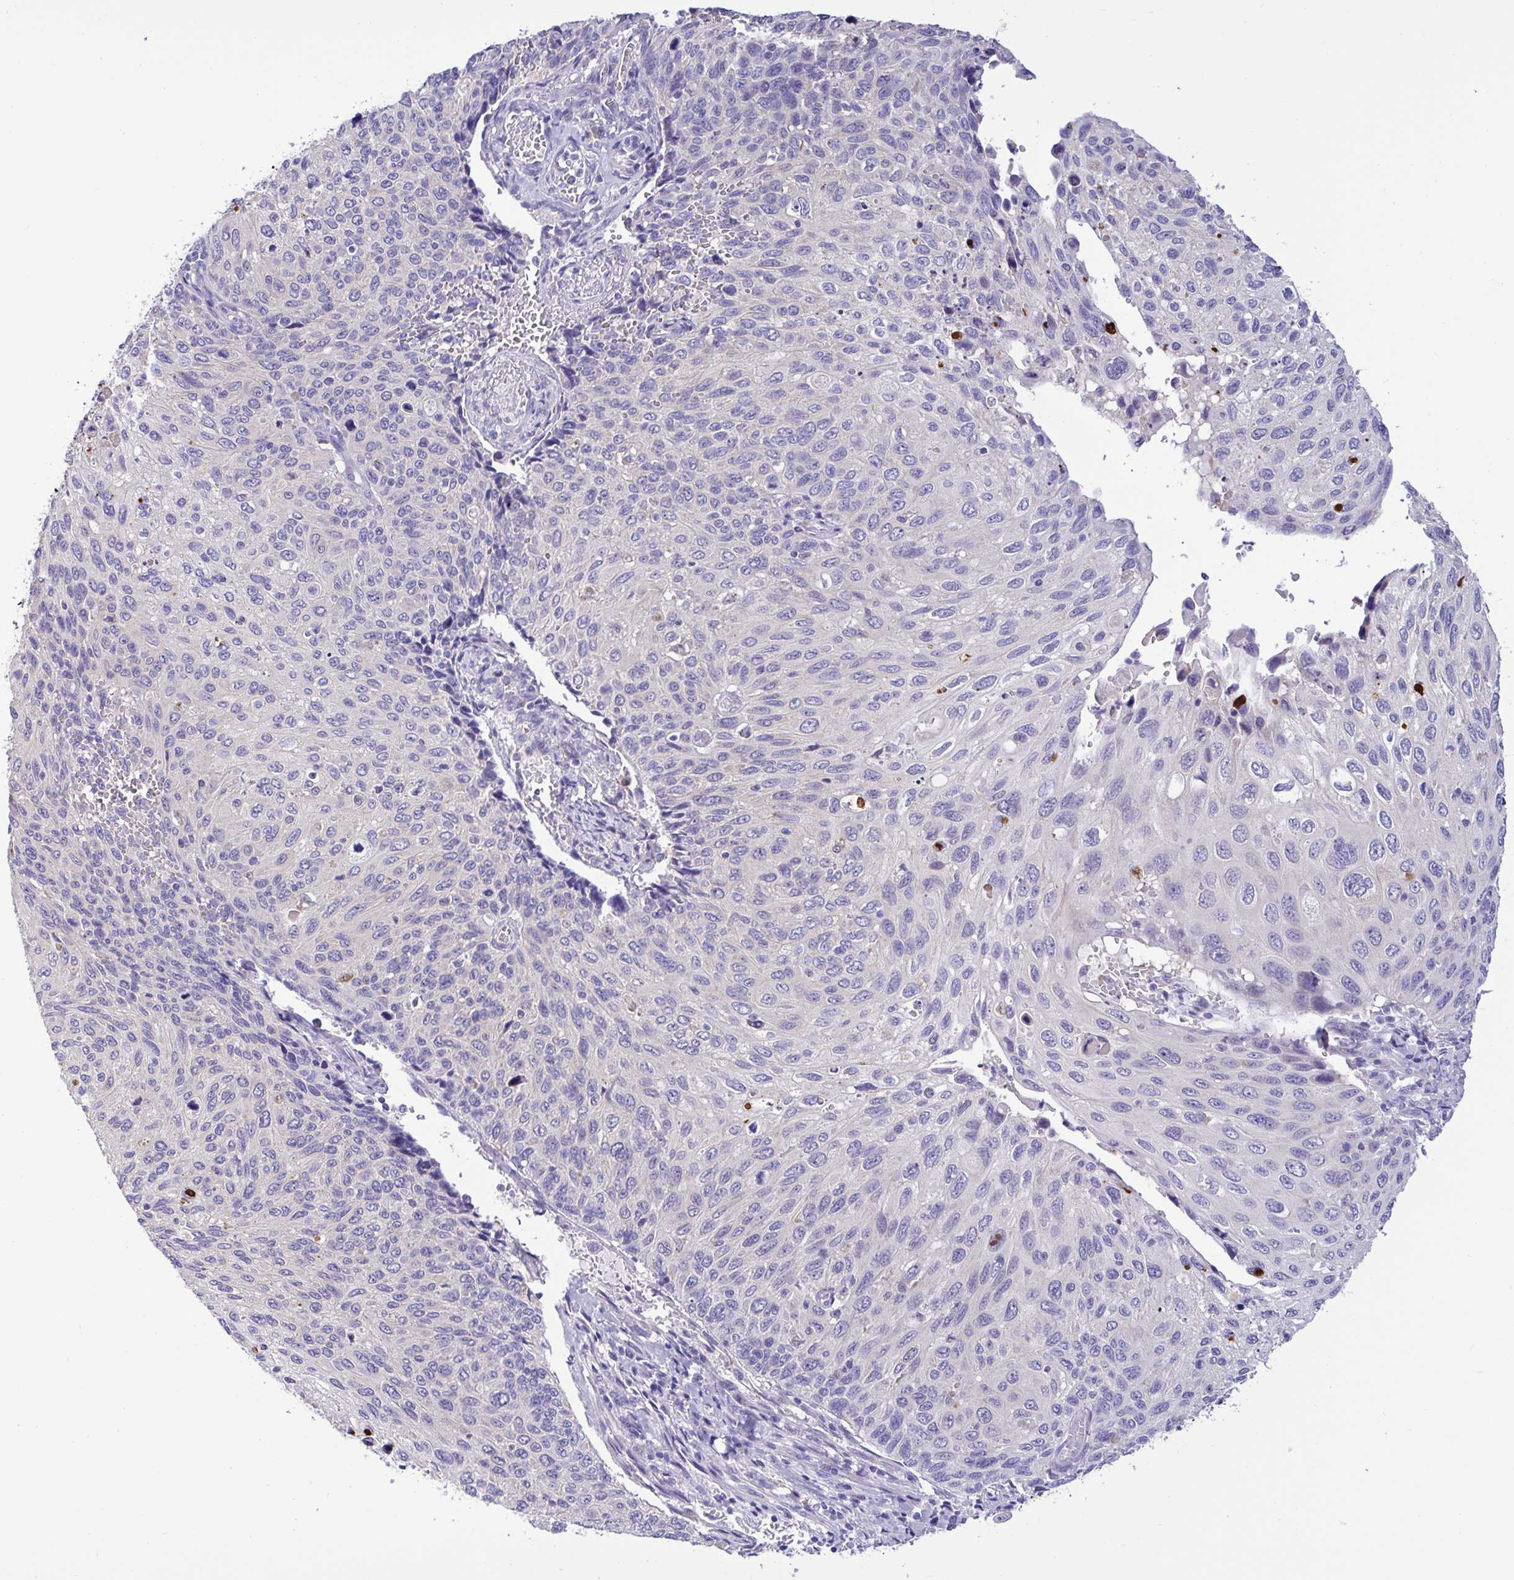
{"staining": {"intensity": "negative", "quantity": "none", "location": "none"}, "tissue": "cervical cancer", "cell_type": "Tumor cells", "image_type": "cancer", "snomed": [{"axis": "morphology", "description": "Squamous cell carcinoma, NOS"}, {"axis": "topography", "description": "Cervix"}], "caption": "IHC of cervical cancer (squamous cell carcinoma) demonstrates no staining in tumor cells.", "gene": "ST8SIA2", "patient": {"sex": "female", "age": 70}}